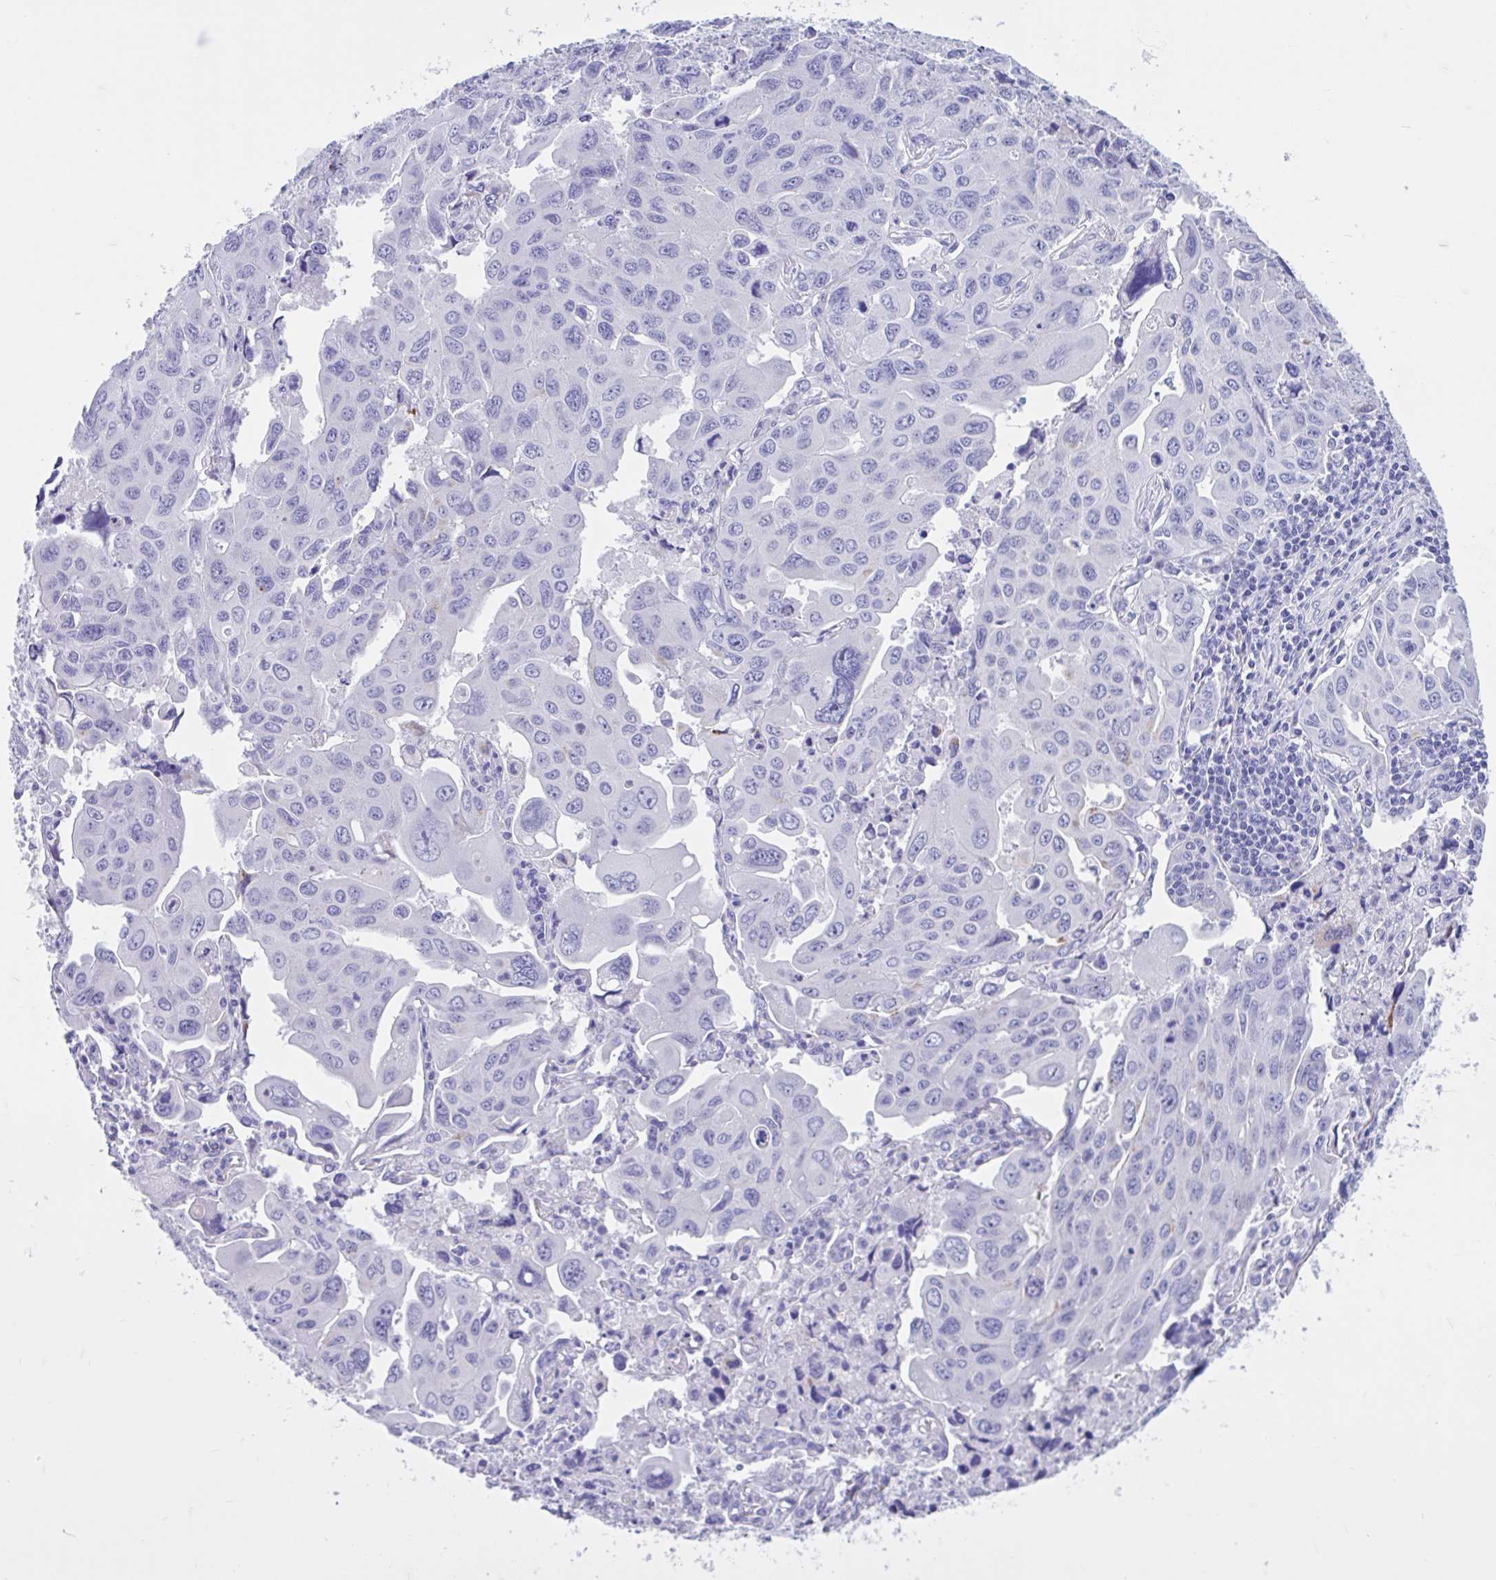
{"staining": {"intensity": "negative", "quantity": "none", "location": "none"}, "tissue": "lung cancer", "cell_type": "Tumor cells", "image_type": "cancer", "snomed": [{"axis": "morphology", "description": "Adenocarcinoma, NOS"}, {"axis": "topography", "description": "Lung"}], "caption": "Human lung cancer (adenocarcinoma) stained for a protein using IHC reveals no positivity in tumor cells.", "gene": "OR4N4", "patient": {"sex": "male", "age": 64}}